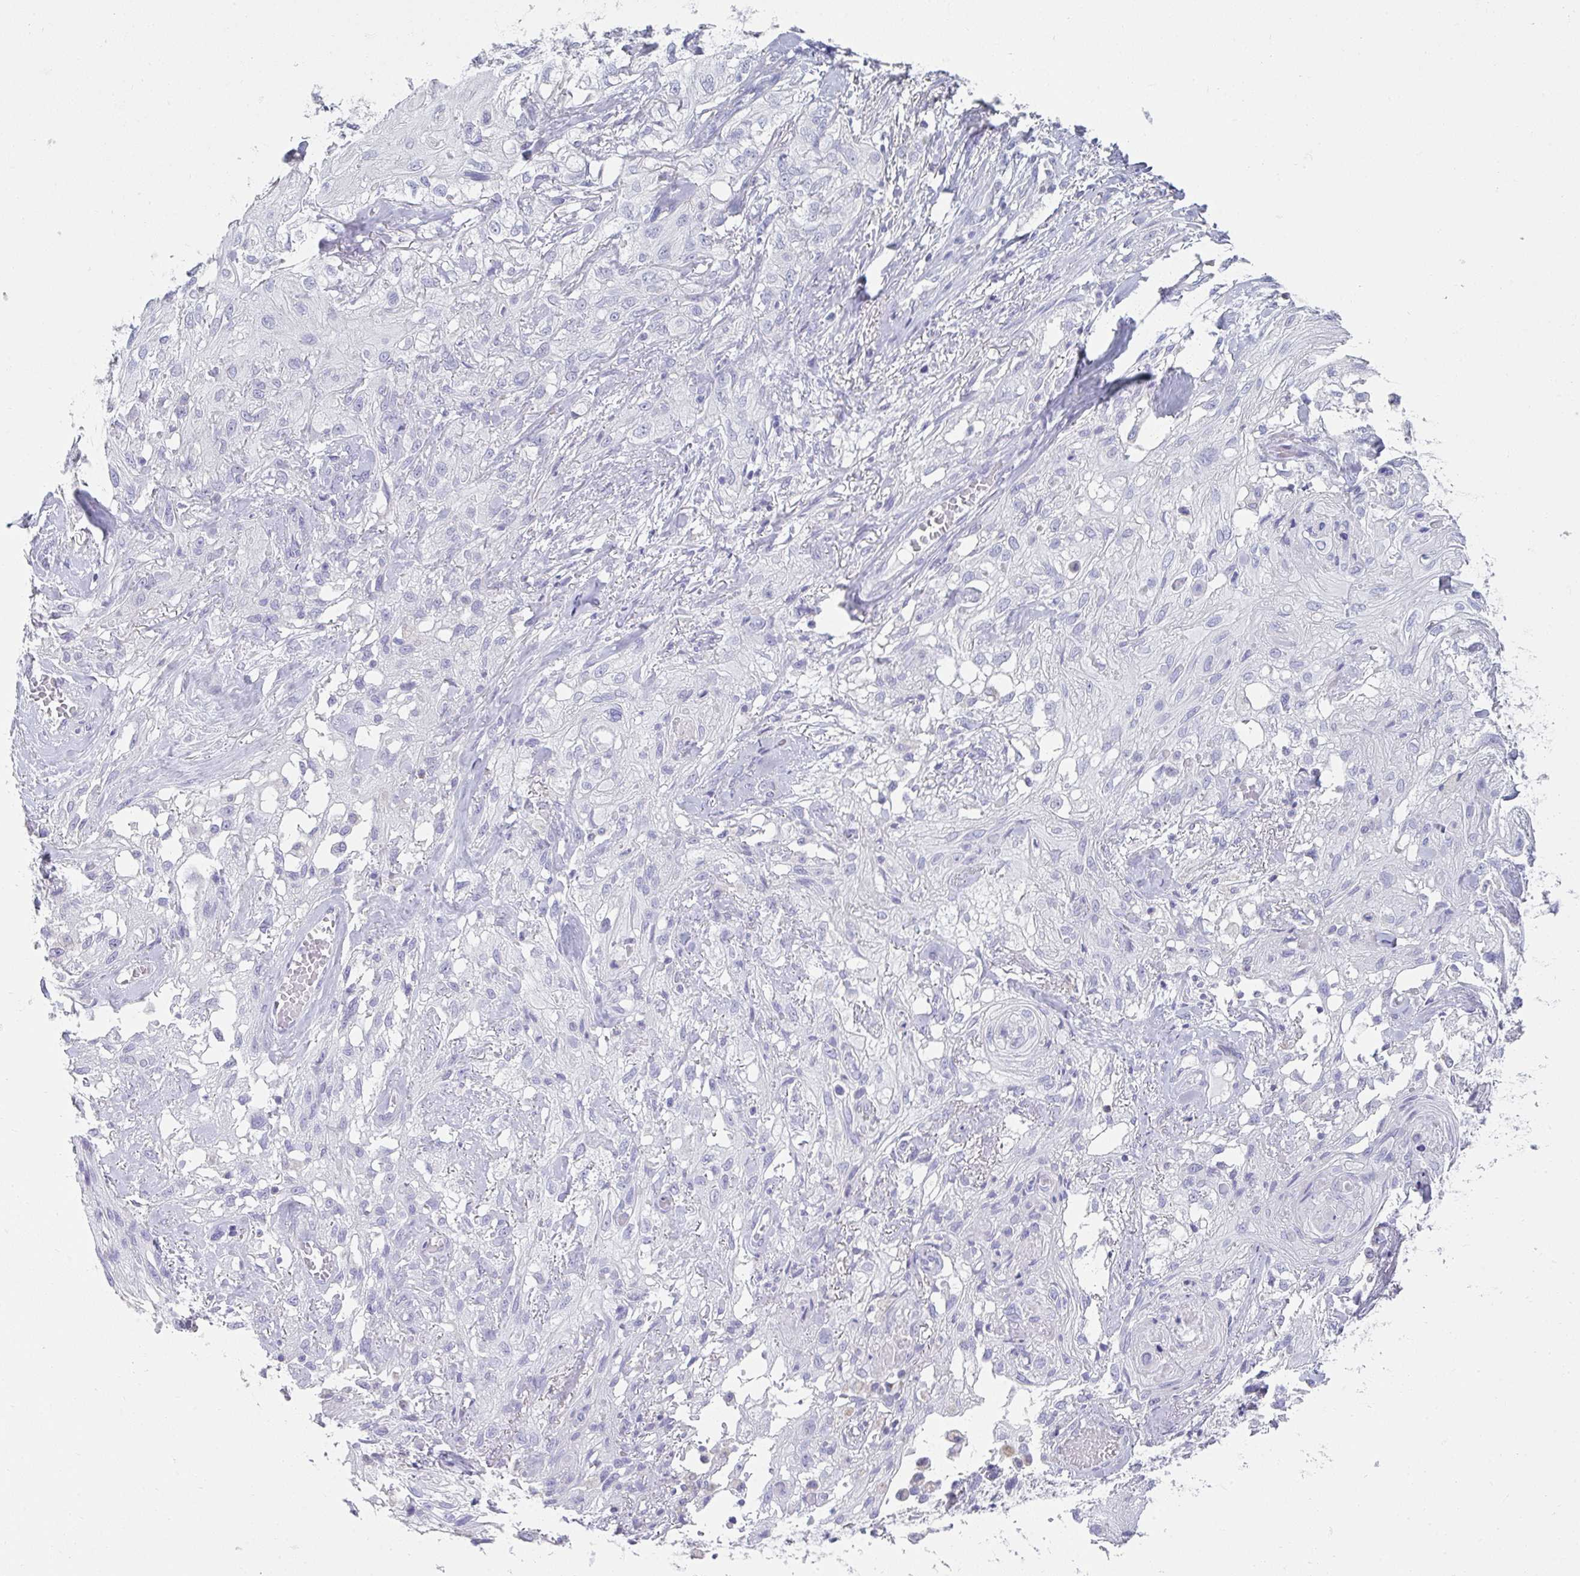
{"staining": {"intensity": "negative", "quantity": "none", "location": "none"}, "tissue": "skin cancer", "cell_type": "Tumor cells", "image_type": "cancer", "snomed": [{"axis": "morphology", "description": "Squamous cell carcinoma, NOS"}, {"axis": "topography", "description": "Skin"}, {"axis": "topography", "description": "Vulva"}], "caption": "Skin squamous cell carcinoma stained for a protein using IHC shows no positivity tumor cells.", "gene": "RLF", "patient": {"sex": "female", "age": 86}}